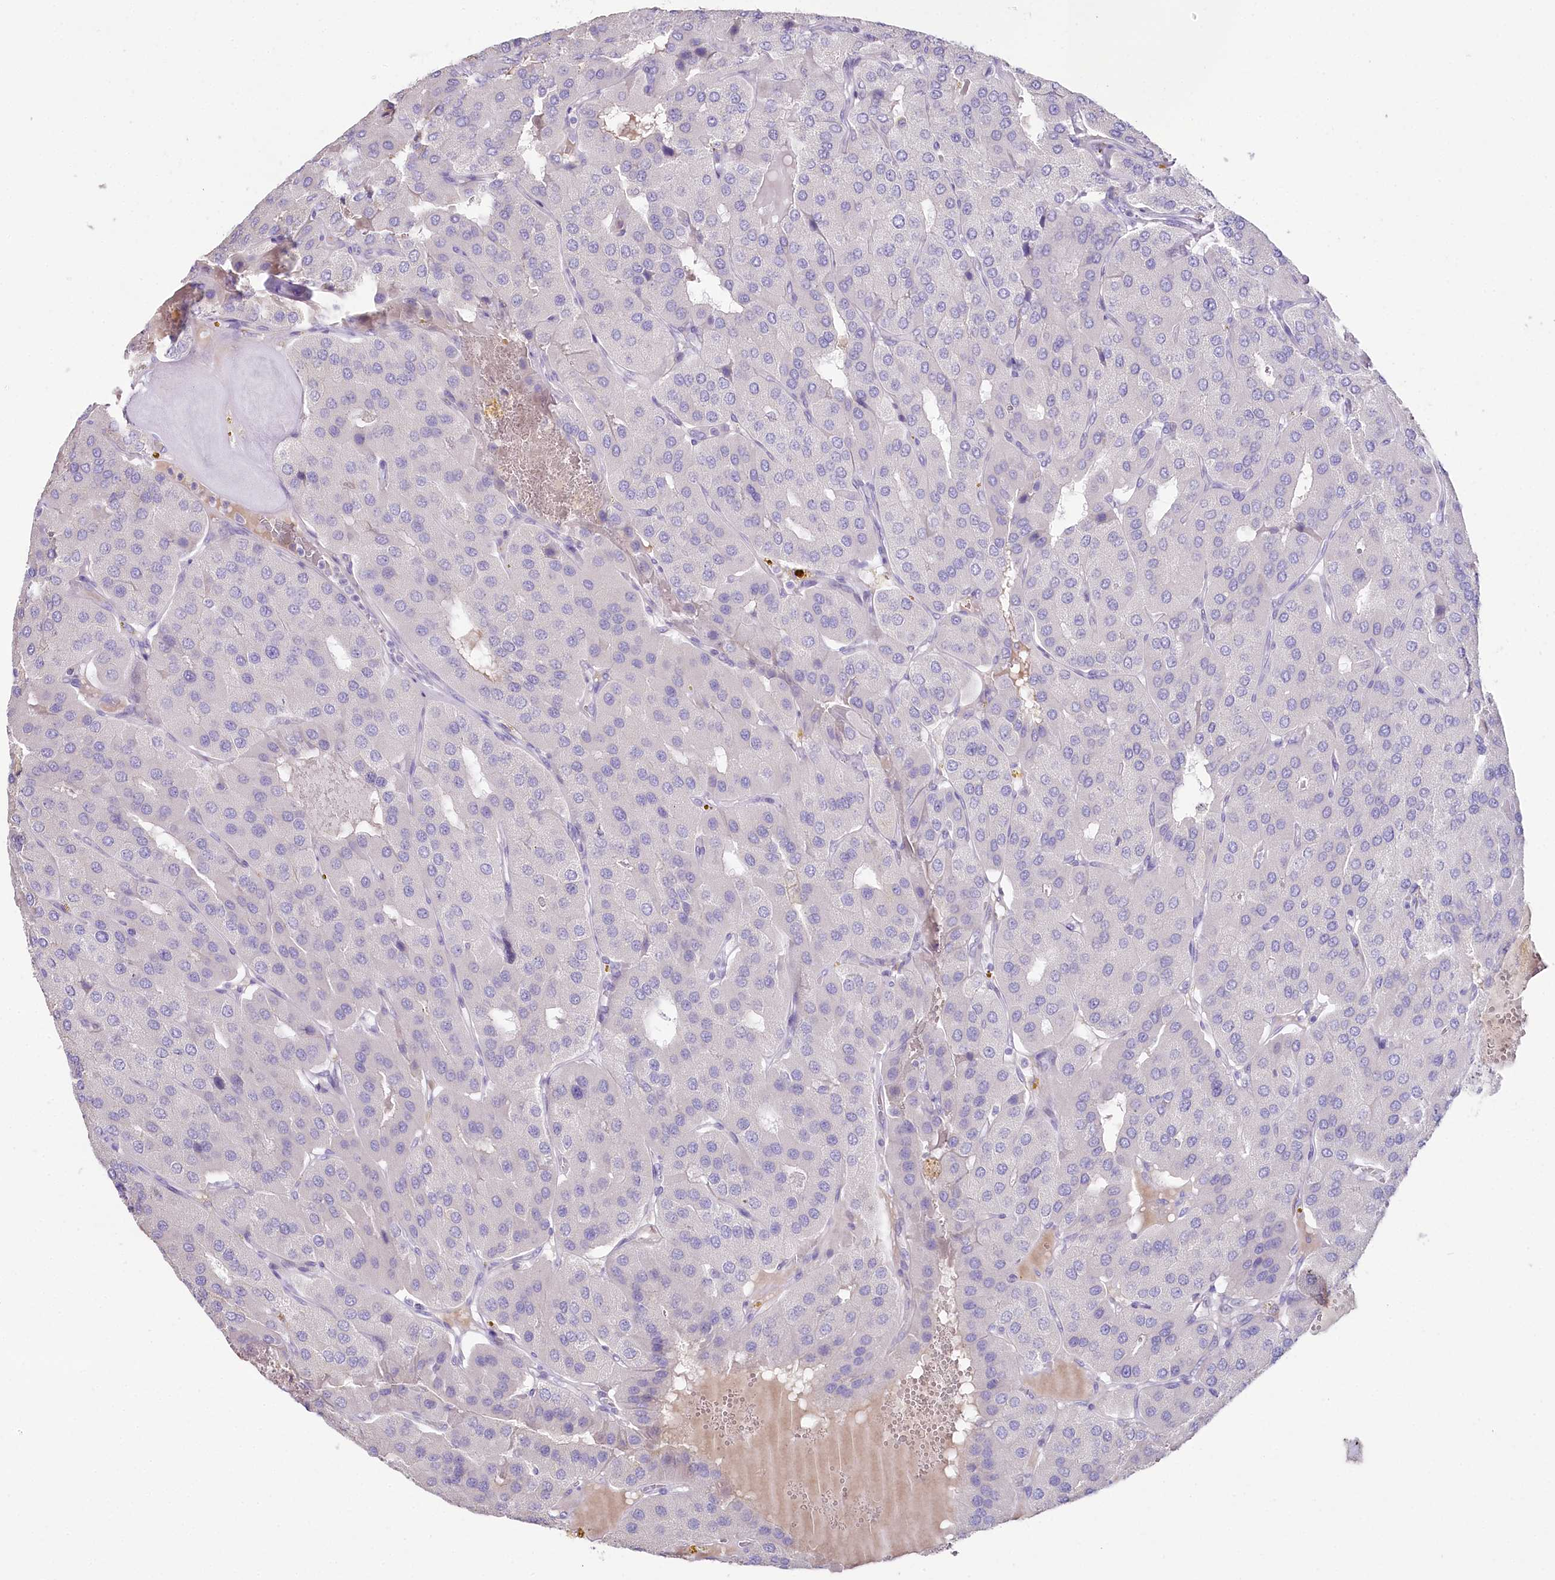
{"staining": {"intensity": "negative", "quantity": "none", "location": "none"}, "tissue": "parathyroid gland", "cell_type": "Glandular cells", "image_type": "normal", "snomed": [{"axis": "morphology", "description": "Normal tissue, NOS"}, {"axis": "morphology", "description": "Adenoma, NOS"}, {"axis": "topography", "description": "Parathyroid gland"}], "caption": "This is a micrograph of immunohistochemistry (IHC) staining of normal parathyroid gland, which shows no staining in glandular cells.", "gene": "MYOZ1", "patient": {"sex": "female", "age": 86}}